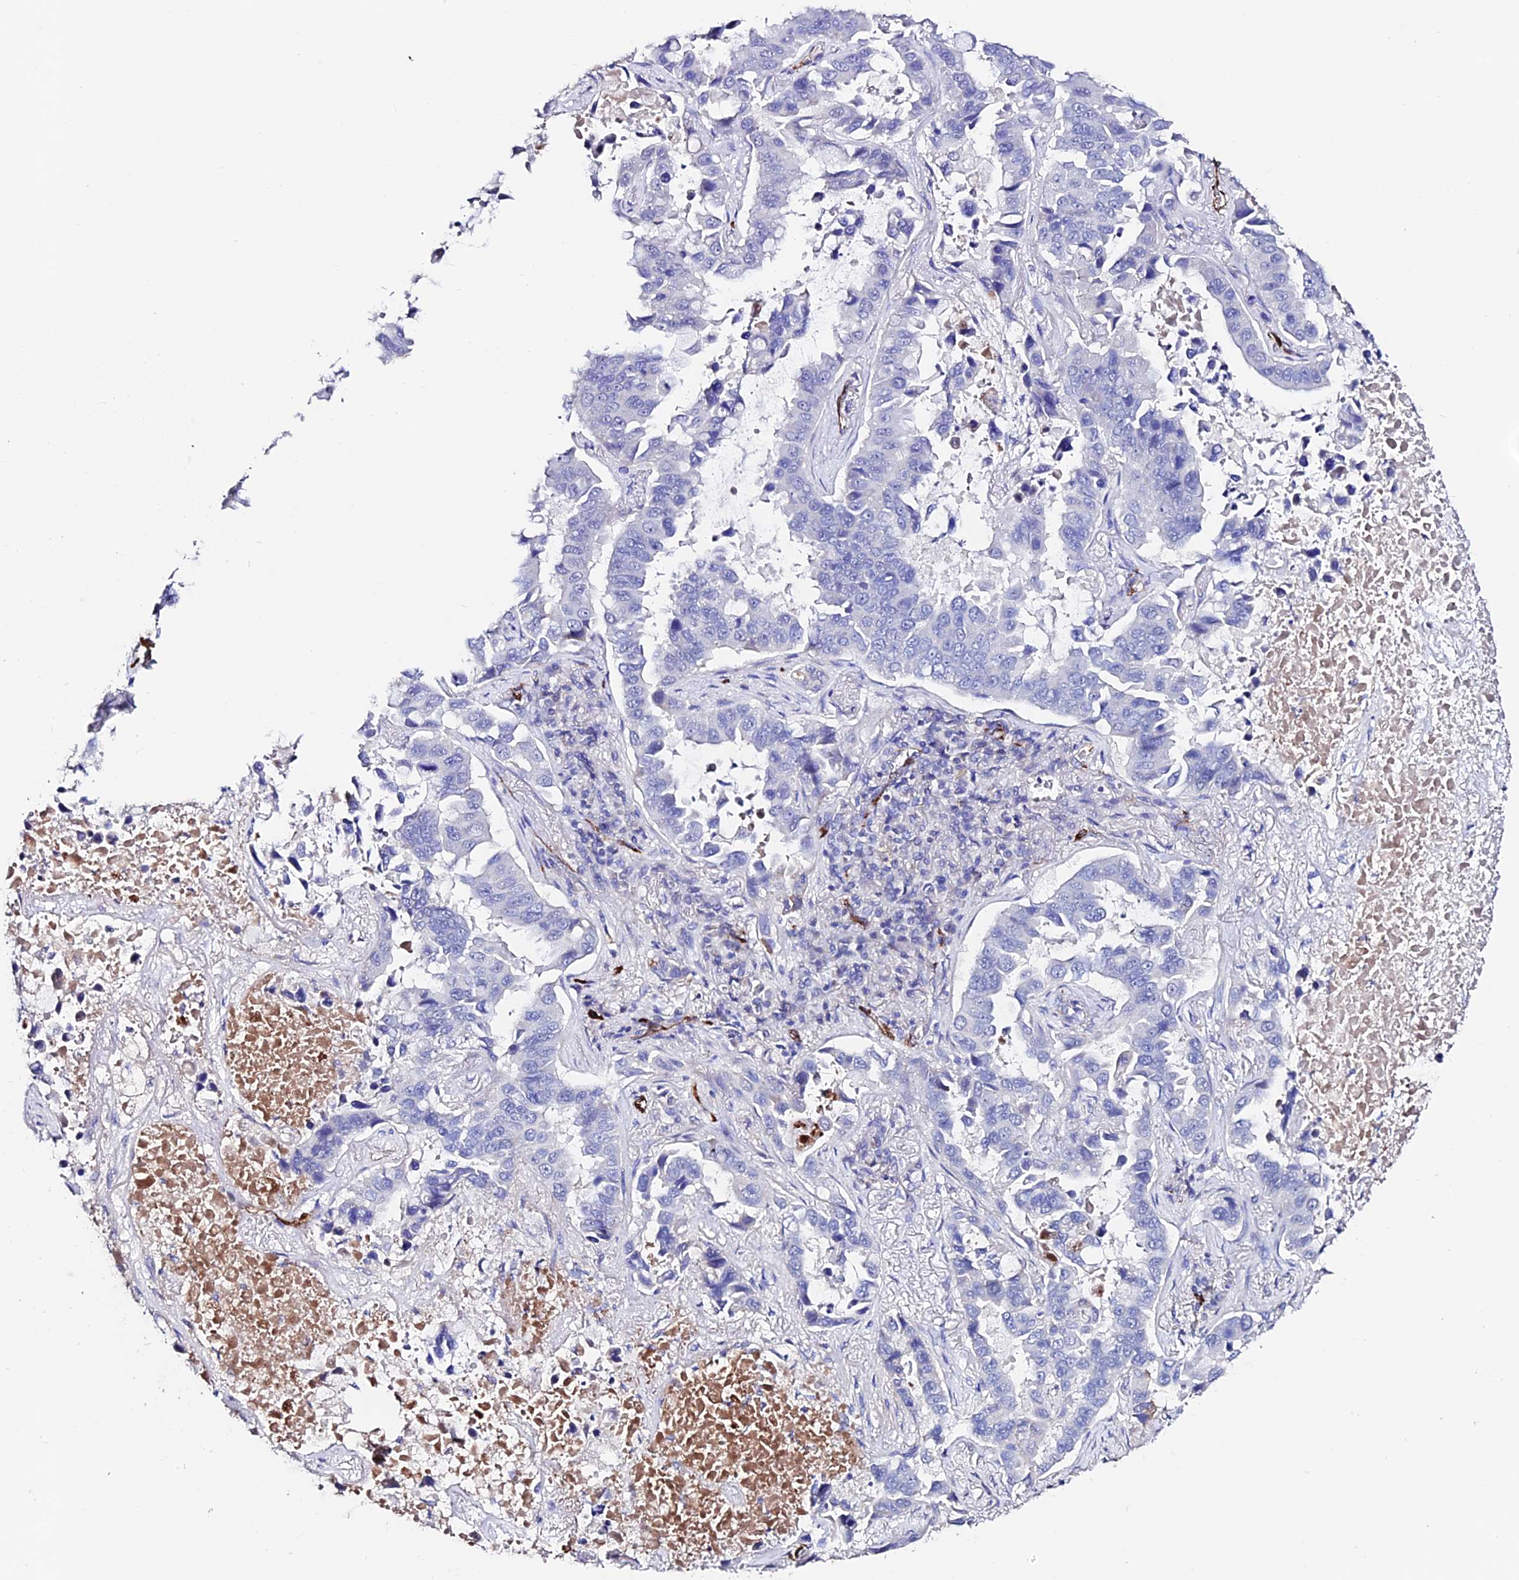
{"staining": {"intensity": "negative", "quantity": "none", "location": "none"}, "tissue": "lung cancer", "cell_type": "Tumor cells", "image_type": "cancer", "snomed": [{"axis": "morphology", "description": "Adenocarcinoma, NOS"}, {"axis": "topography", "description": "Lung"}], "caption": "This micrograph is of adenocarcinoma (lung) stained with immunohistochemistry to label a protein in brown with the nuclei are counter-stained blue. There is no expression in tumor cells. (Stains: DAB (3,3'-diaminobenzidine) immunohistochemistry (IHC) with hematoxylin counter stain, Microscopy: brightfield microscopy at high magnification).", "gene": "ESM1", "patient": {"sex": "male", "age": 64}}